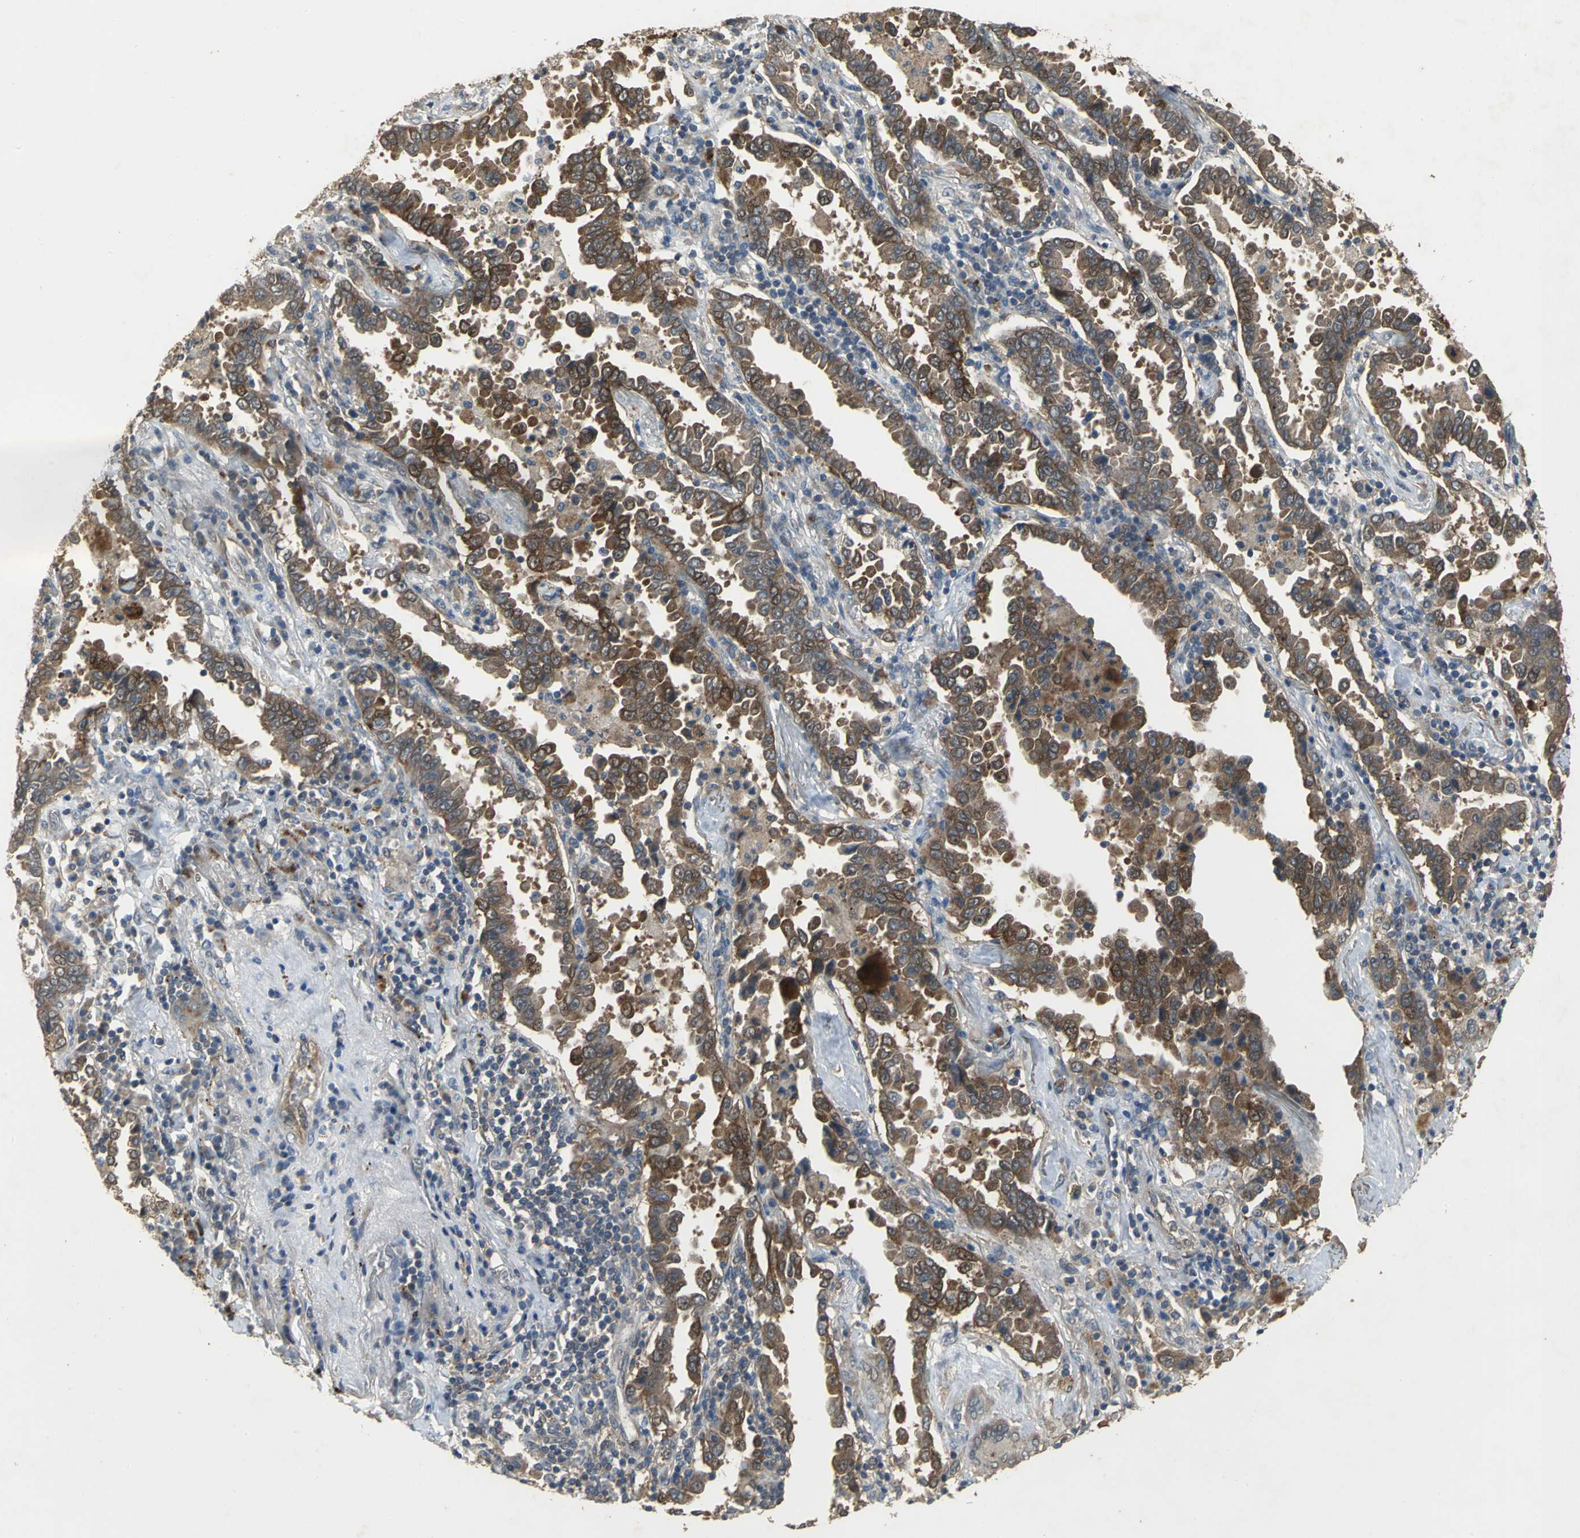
{"staining": {"intensity": "moderate", "quantity": ">75%", "location": "cytoplasmic/membranous"}, "tissue": "lung cancer", "cell_type": "Tumor cells", "image_type": "cancer", "snomed": [{"axis": "morphology", "description": "Normal tissue, NOS"}, {"axis": "morphology", "description": "Inflammation, NOS"}, {"axis": "morphology", "description": "Adenocarcinoma, NOS"}, {"axis": "topography", "description": "Lung"}], "caption": "The photomicrograph exhibits a brown stain indicating the presence of a protein in the cytoplasmic/membranous of tumor cells in adenocarcinoma (lung).", "gene": "MET", "patient": {"sex": "female", "age": 64}}